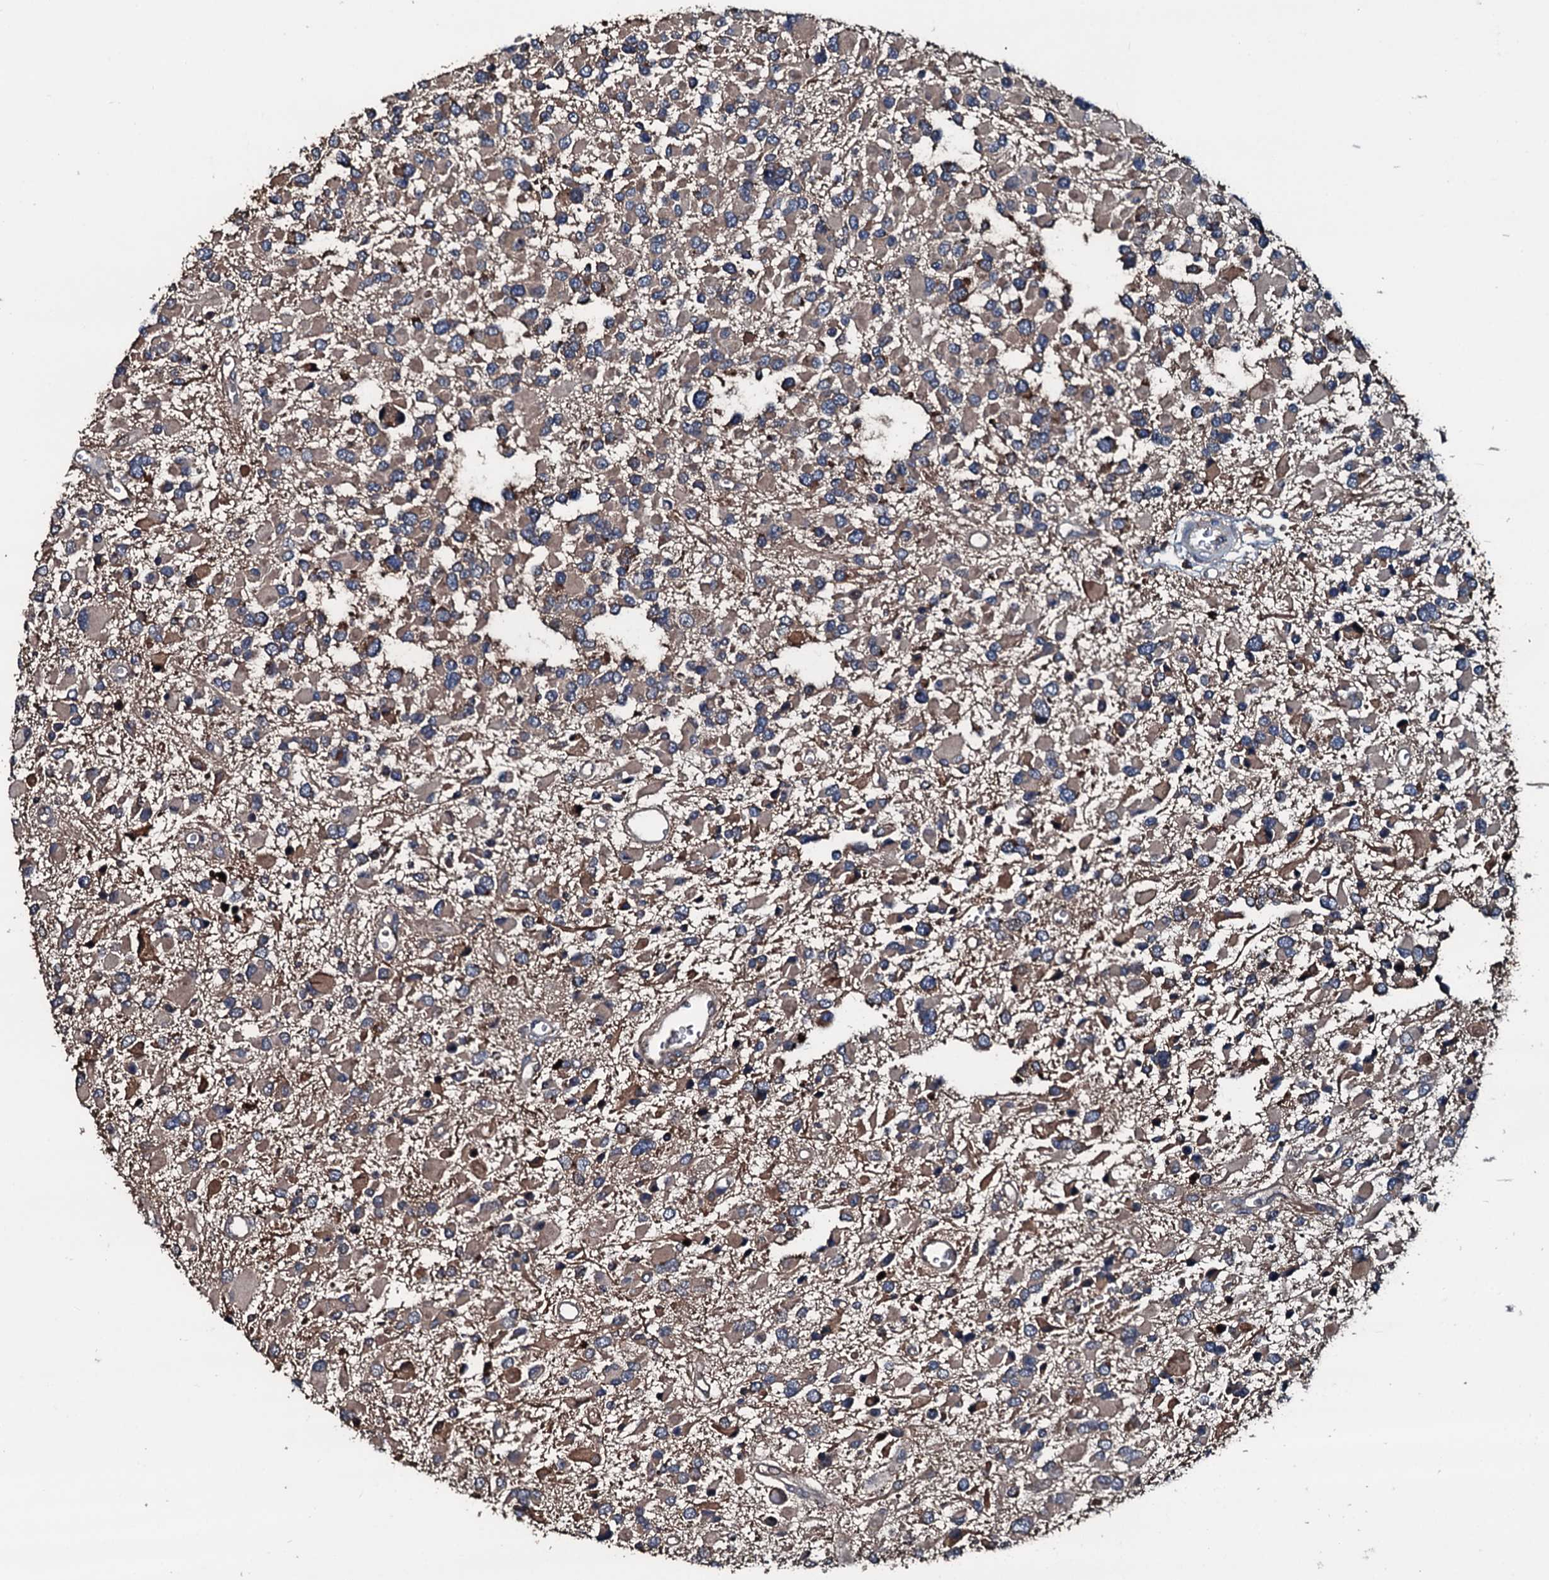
{"staining": {"intensity": "weak", "quantity": "25%-75%", "location": "cytoplasmic/membranous"}, "tissue": "glioma", "cell_type": "Tumor cells", "image_type": "cancer", "snomed": [{"axis": "morphology", "description": "Glioma, malignant, High grade"}, {"axis": "topography", "description": "Brain"}], "caption": "A micrograph showing weak cytoplasmic/membranous staining in approximately 25%-75% of tumor cells in glioma, as visualized by brown immunohistochemical staining.", "gene": "AARS1", "patient": {"sex": "male", "age": 53}}